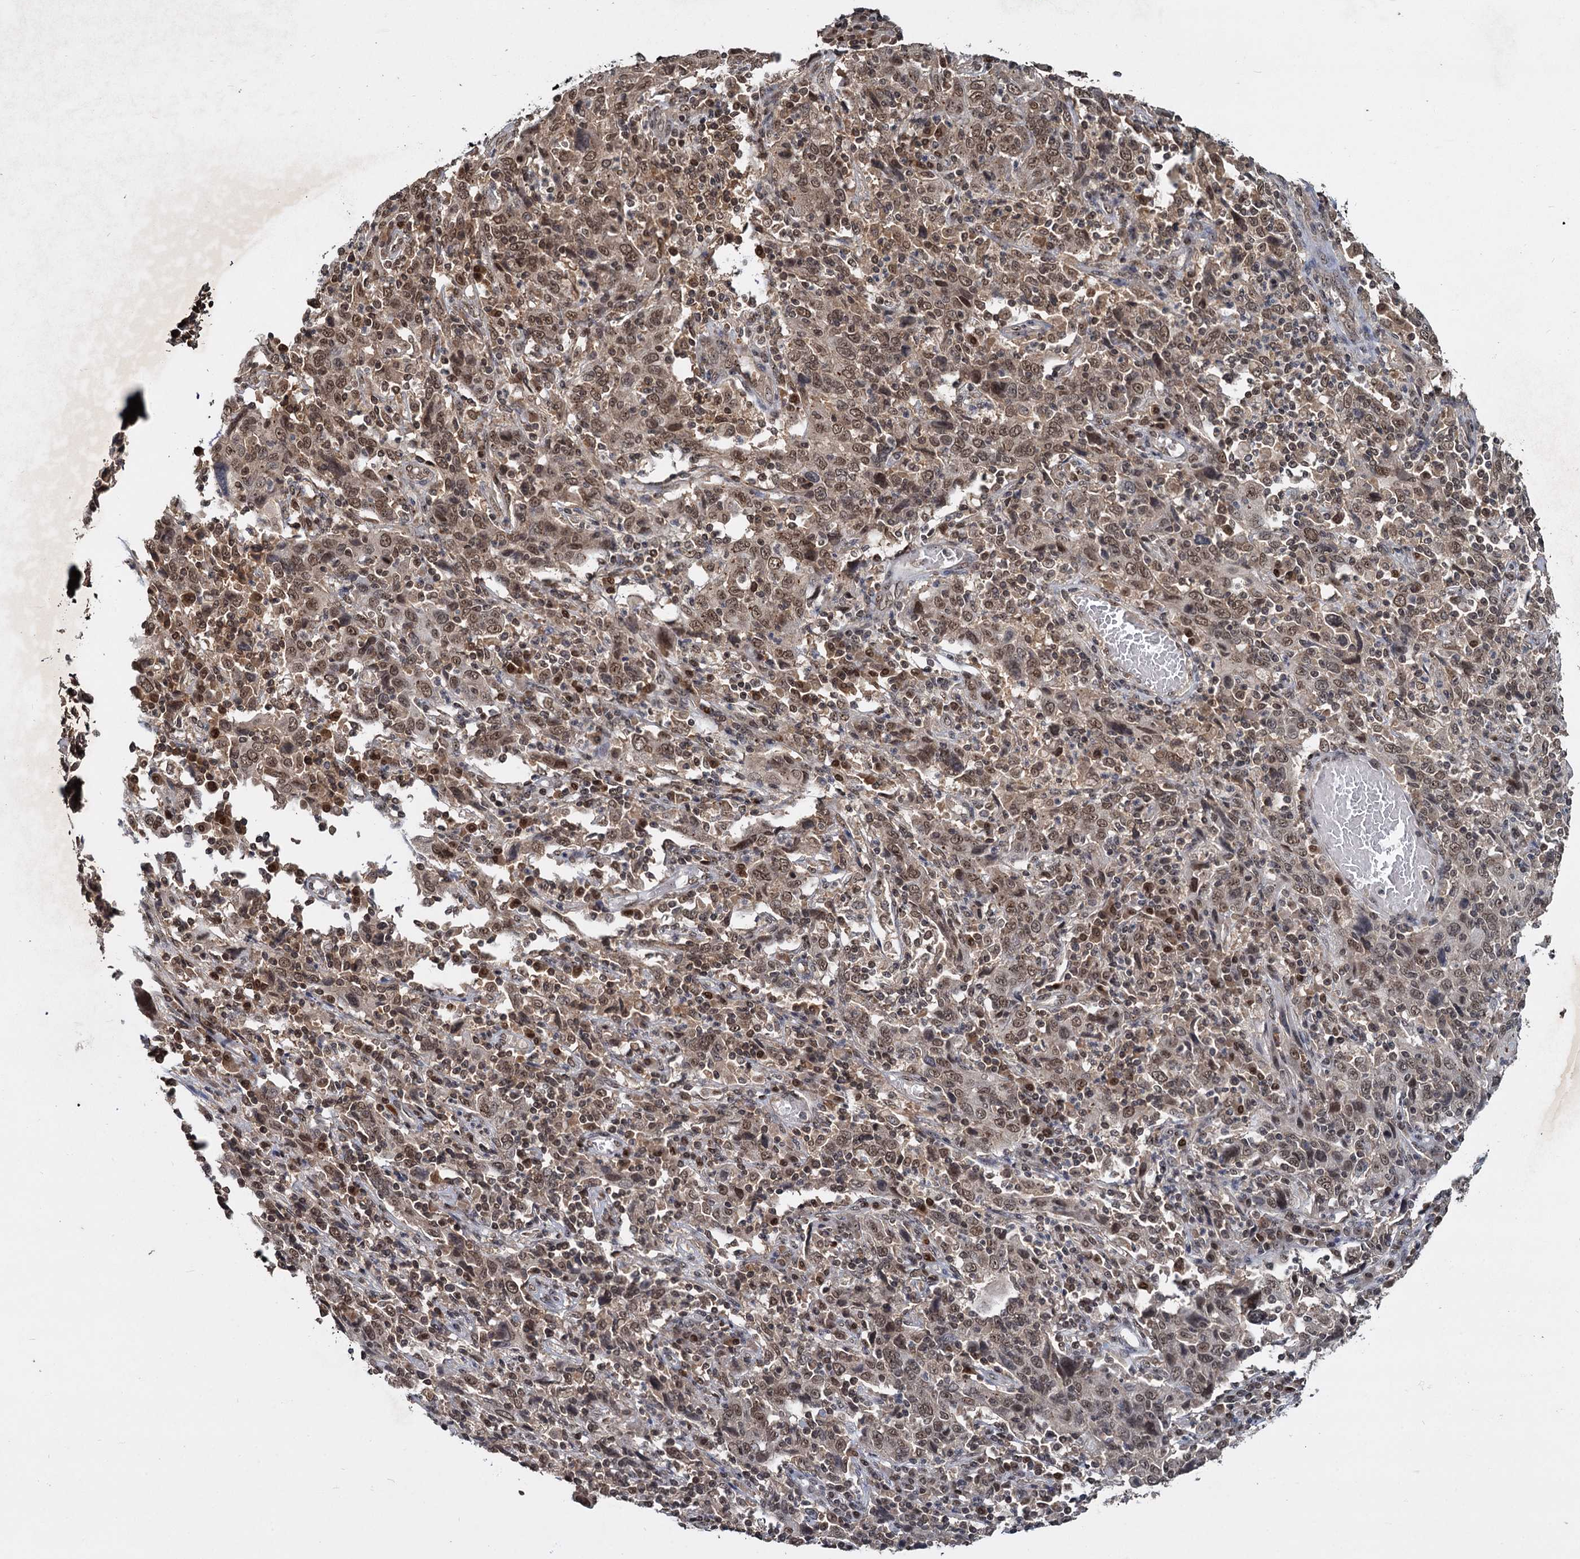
{"staining": {"intensity": "moderate", "quantity": ">75%", "location": "nuclear"}, "tissue": "cervical cancer", "cell_type": "Tumor cells", "image_type": "cancer", "snomed": [{"axis": "morphology", "description": "Squamous cell carcinoma, NOS"}, {"axis": "topography", "description": "Cervix"}], "caption": "High-magnification brightfield microscopy of cervical cancer (squamous cell carcinoma) stained with DAB (3,3'-diaminobenzidine) (brown) and counterstained with hematoxylin (blue). tumor cells exhibit moderate nuclear staining is appreciated in approximately>75% of cells. Immunohistochemistry stains the protein in brown and the nuclei are stained blue.", "gene": "FAM216B", "patient": {"sex": "female", "age": 46}}